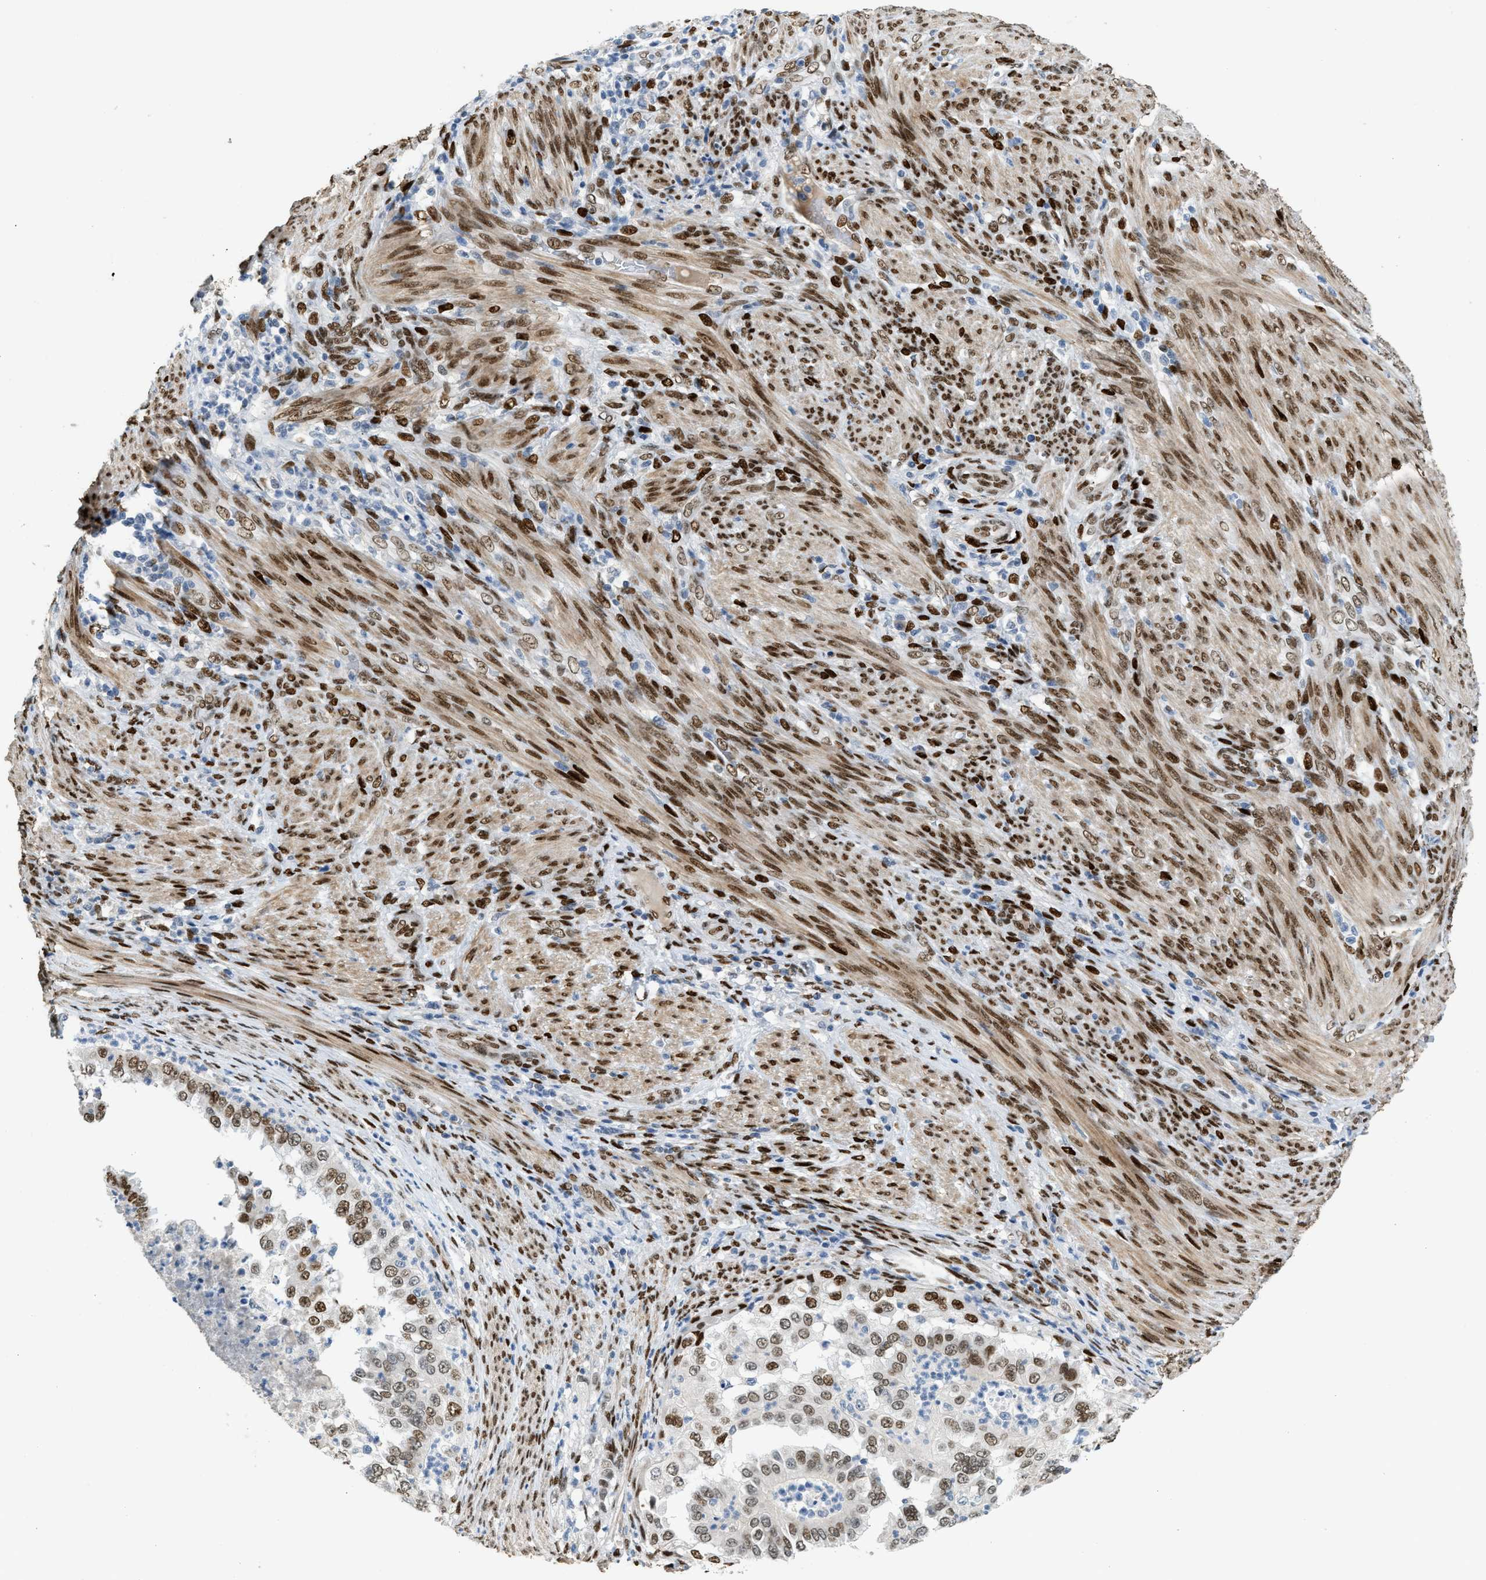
{"staining": {"intensity": "strong", "quantity": "25%-75%", "location": "nuclear"}, "tissue": "endometrial cancer", "cell_type": "Tumor cells", "image_type": "cancer", "snomed": [{"axis": "morphology", "description": "Adenocarcinoma, NOS"}, {"axis": "topography", "description": "Endometrium"}], "caption": "Human endometrial cancer stained with a brown dye displays strong nuclear positive expression in approximately 25%-75% of tumor cells.", "gene": "ZBTB20", "patient": {"sex": "female", "age": 85}}